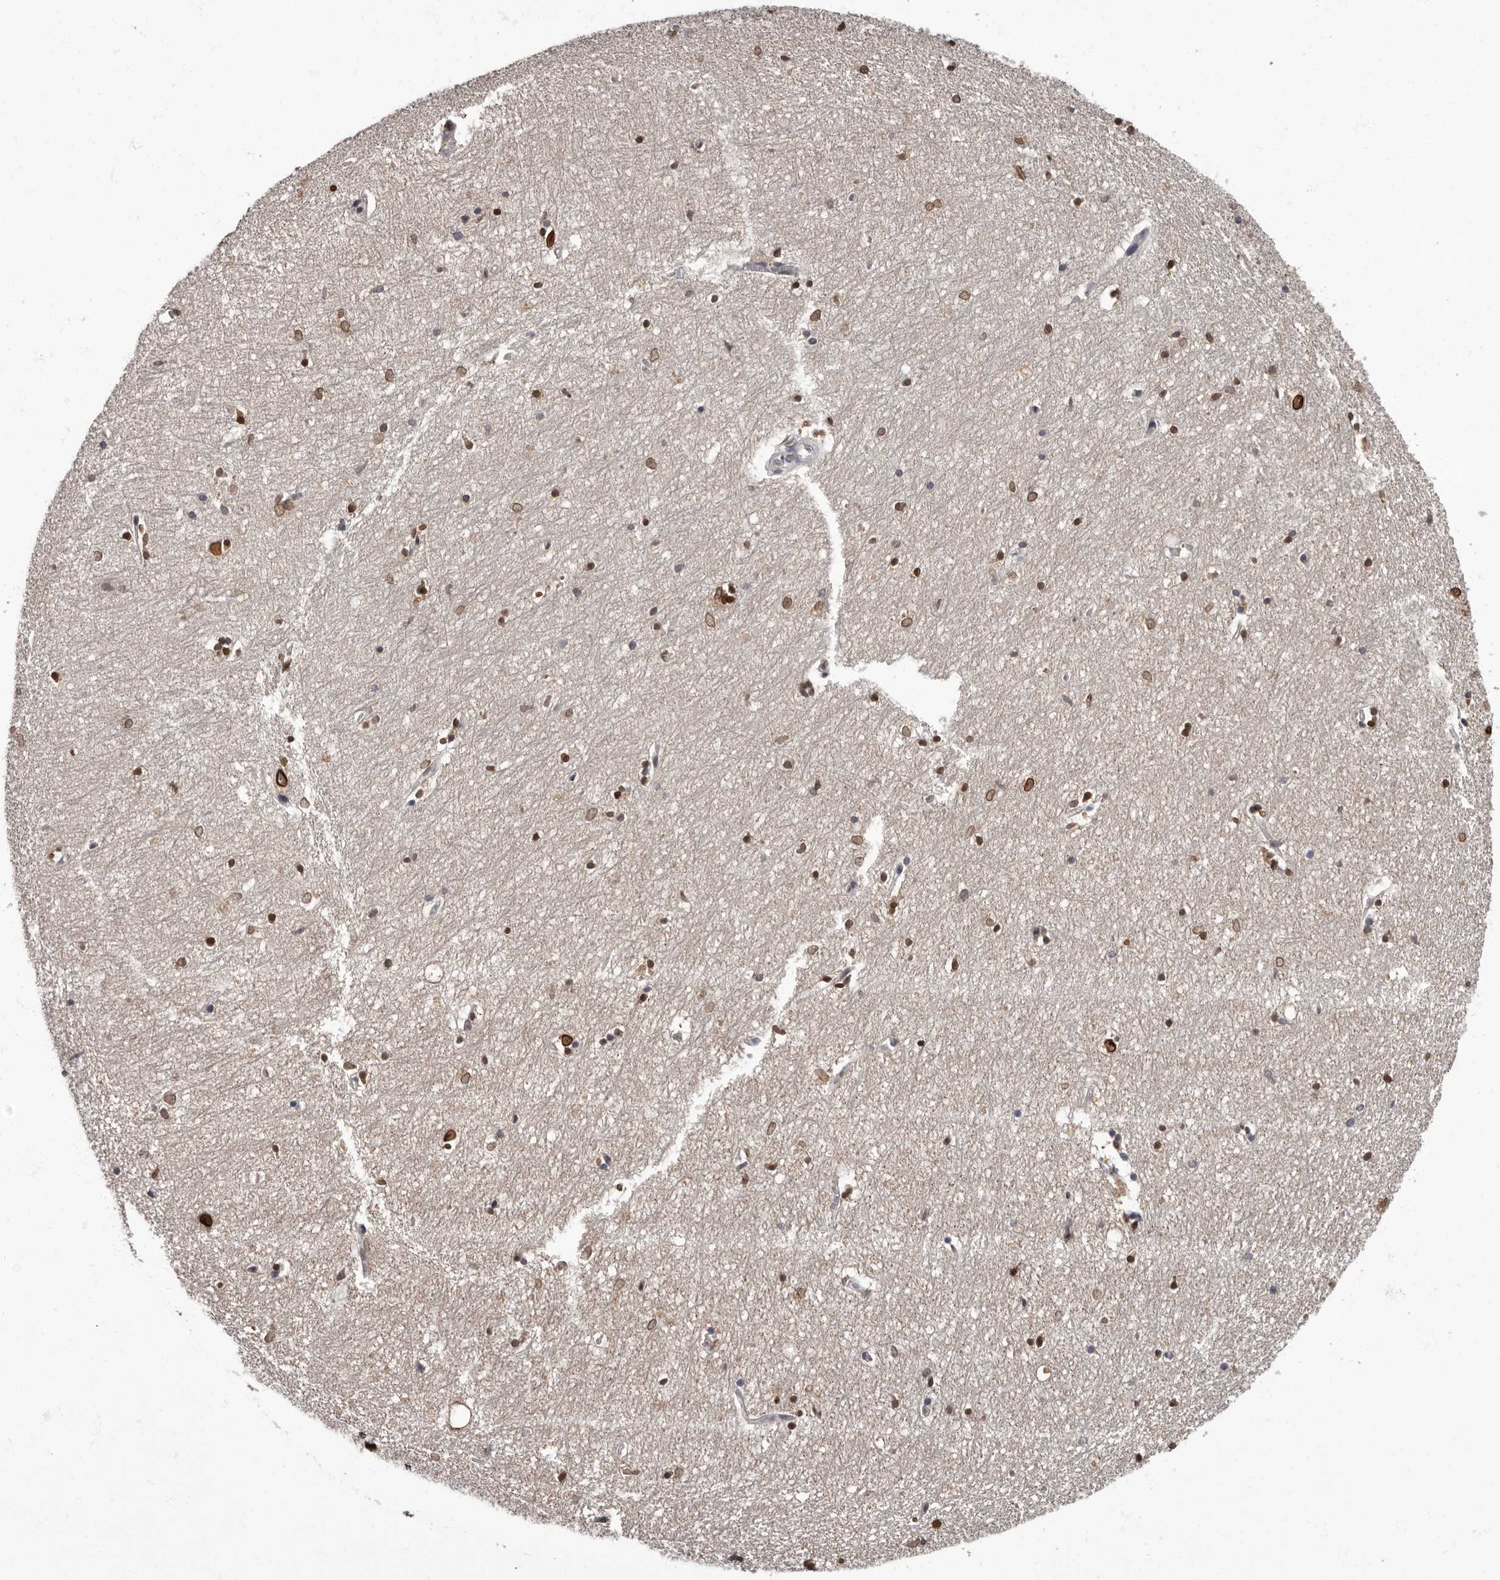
{"staining": {"intensity": "moderate", "quantity": "25%-75%", "location": "cytoplasmic/membranous,nuclear"}, "tissue": "hippocampus", "cell_type": "Glial cells", "image_type": "normal", "snomed": [{"axis": "morphology", "description": "Normal tissue, NOS"}, {"axis": "topography", "description": "Hippocampus"}], "caption": "The immunohistochemical stain labels moderate cytoplasmic/membranous,nuclear staining in glial cells of normal hippocampus.", "gene": "C1orf50", "patient": {"sex": "female", "age": 64}}